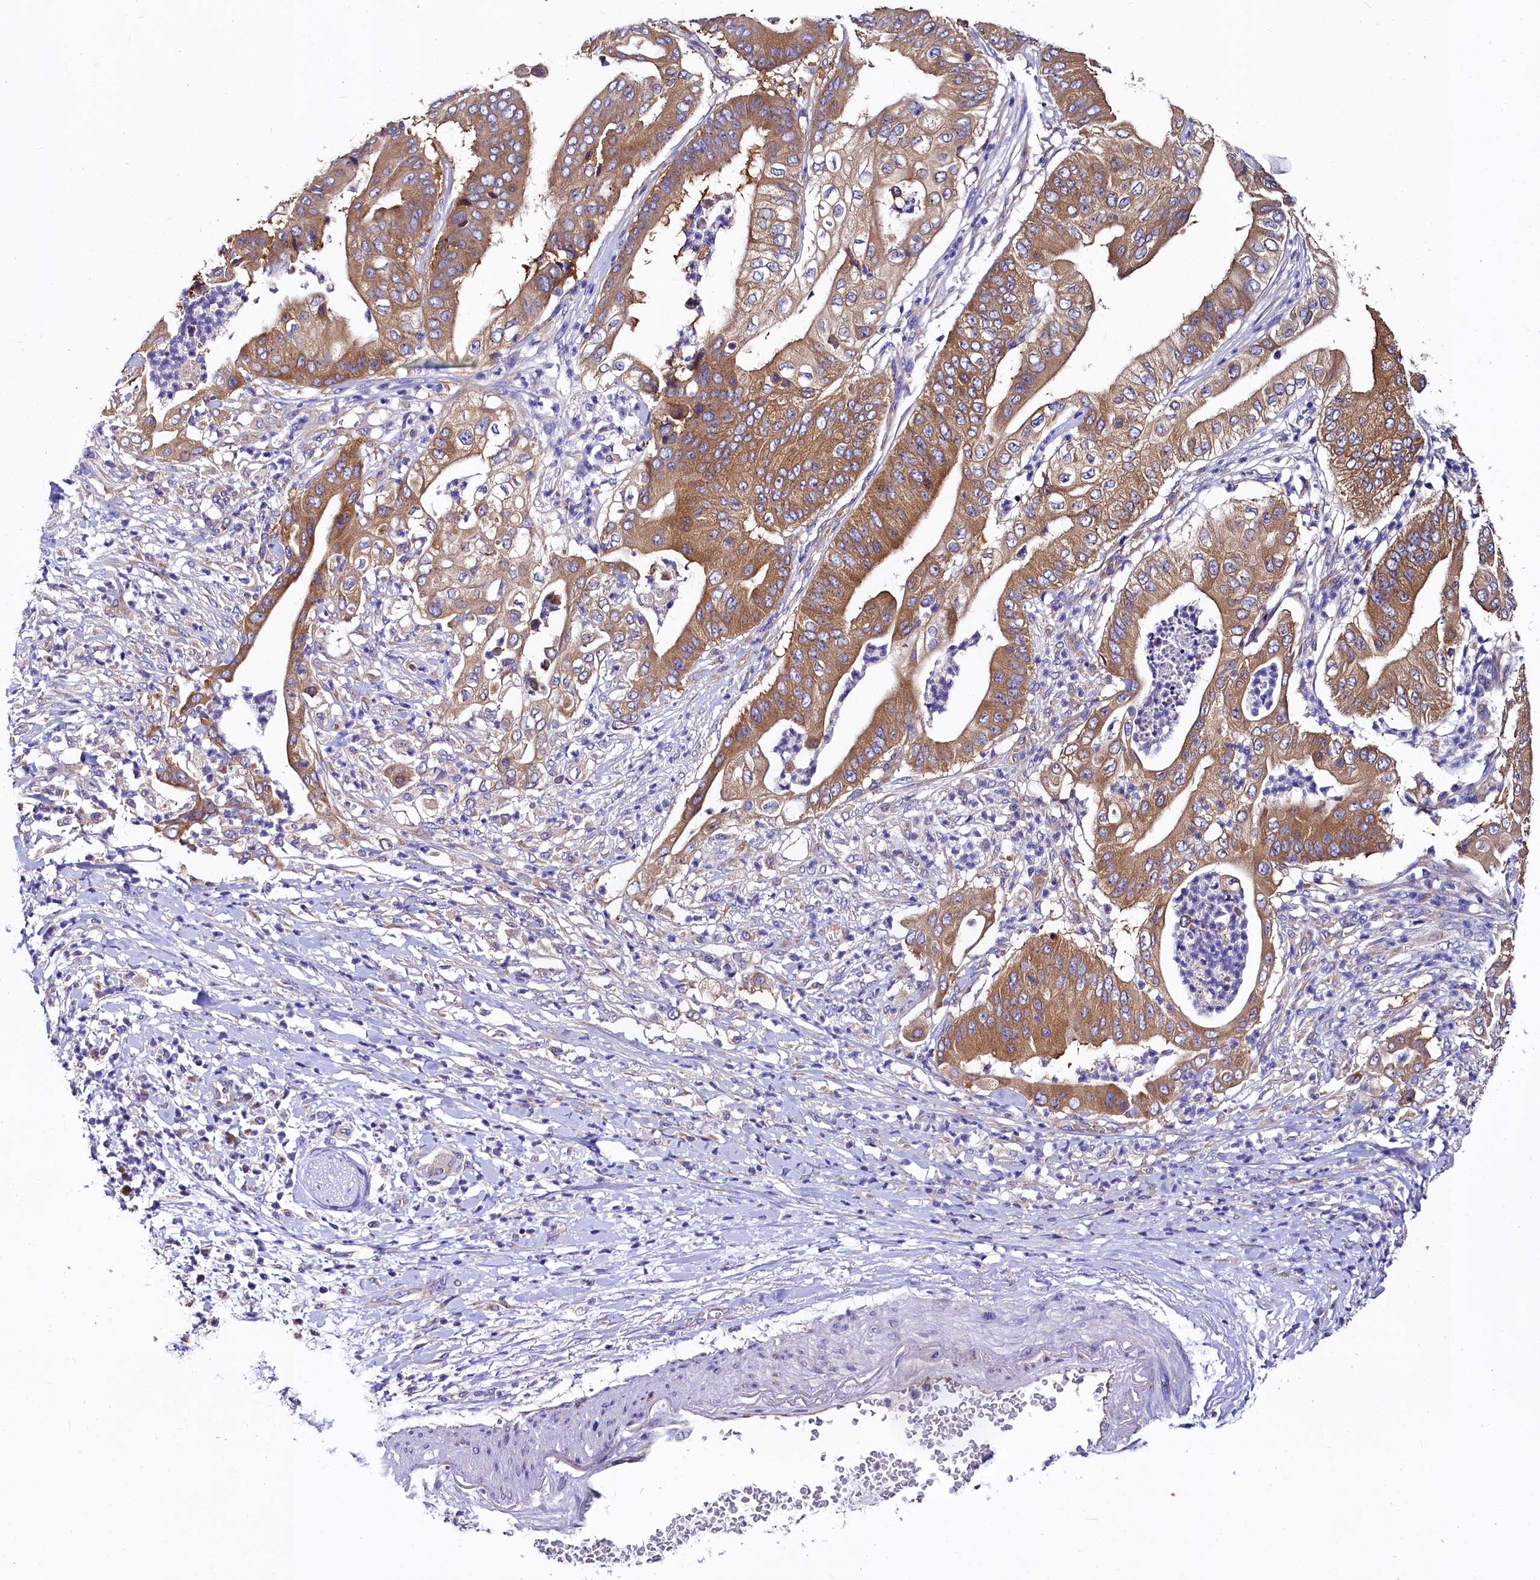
{"staining": {"intensity": "strong", "quantity": ">75%", "location": "cytoplasmic/membranous"}, "tissue": "pancreatic cancer", "cell_type": "Tumor cells", "image_type": "cancer", "snomed": [{"axis": "morphology", "description": "Adenocarcinoma, NOS"}, {"axis": "topography", "description": "Pancreas"}], "caption": "Tumor cells exhibit strong cytoplasmic/membranous positivity in about >75% of cells in pancreatic cancer (adenocarcinoma). (Brightfield microscopy of DAB IHC at high magnification).", "gene": "QARS1", "patient": {"sex": "female", "age": 77}}